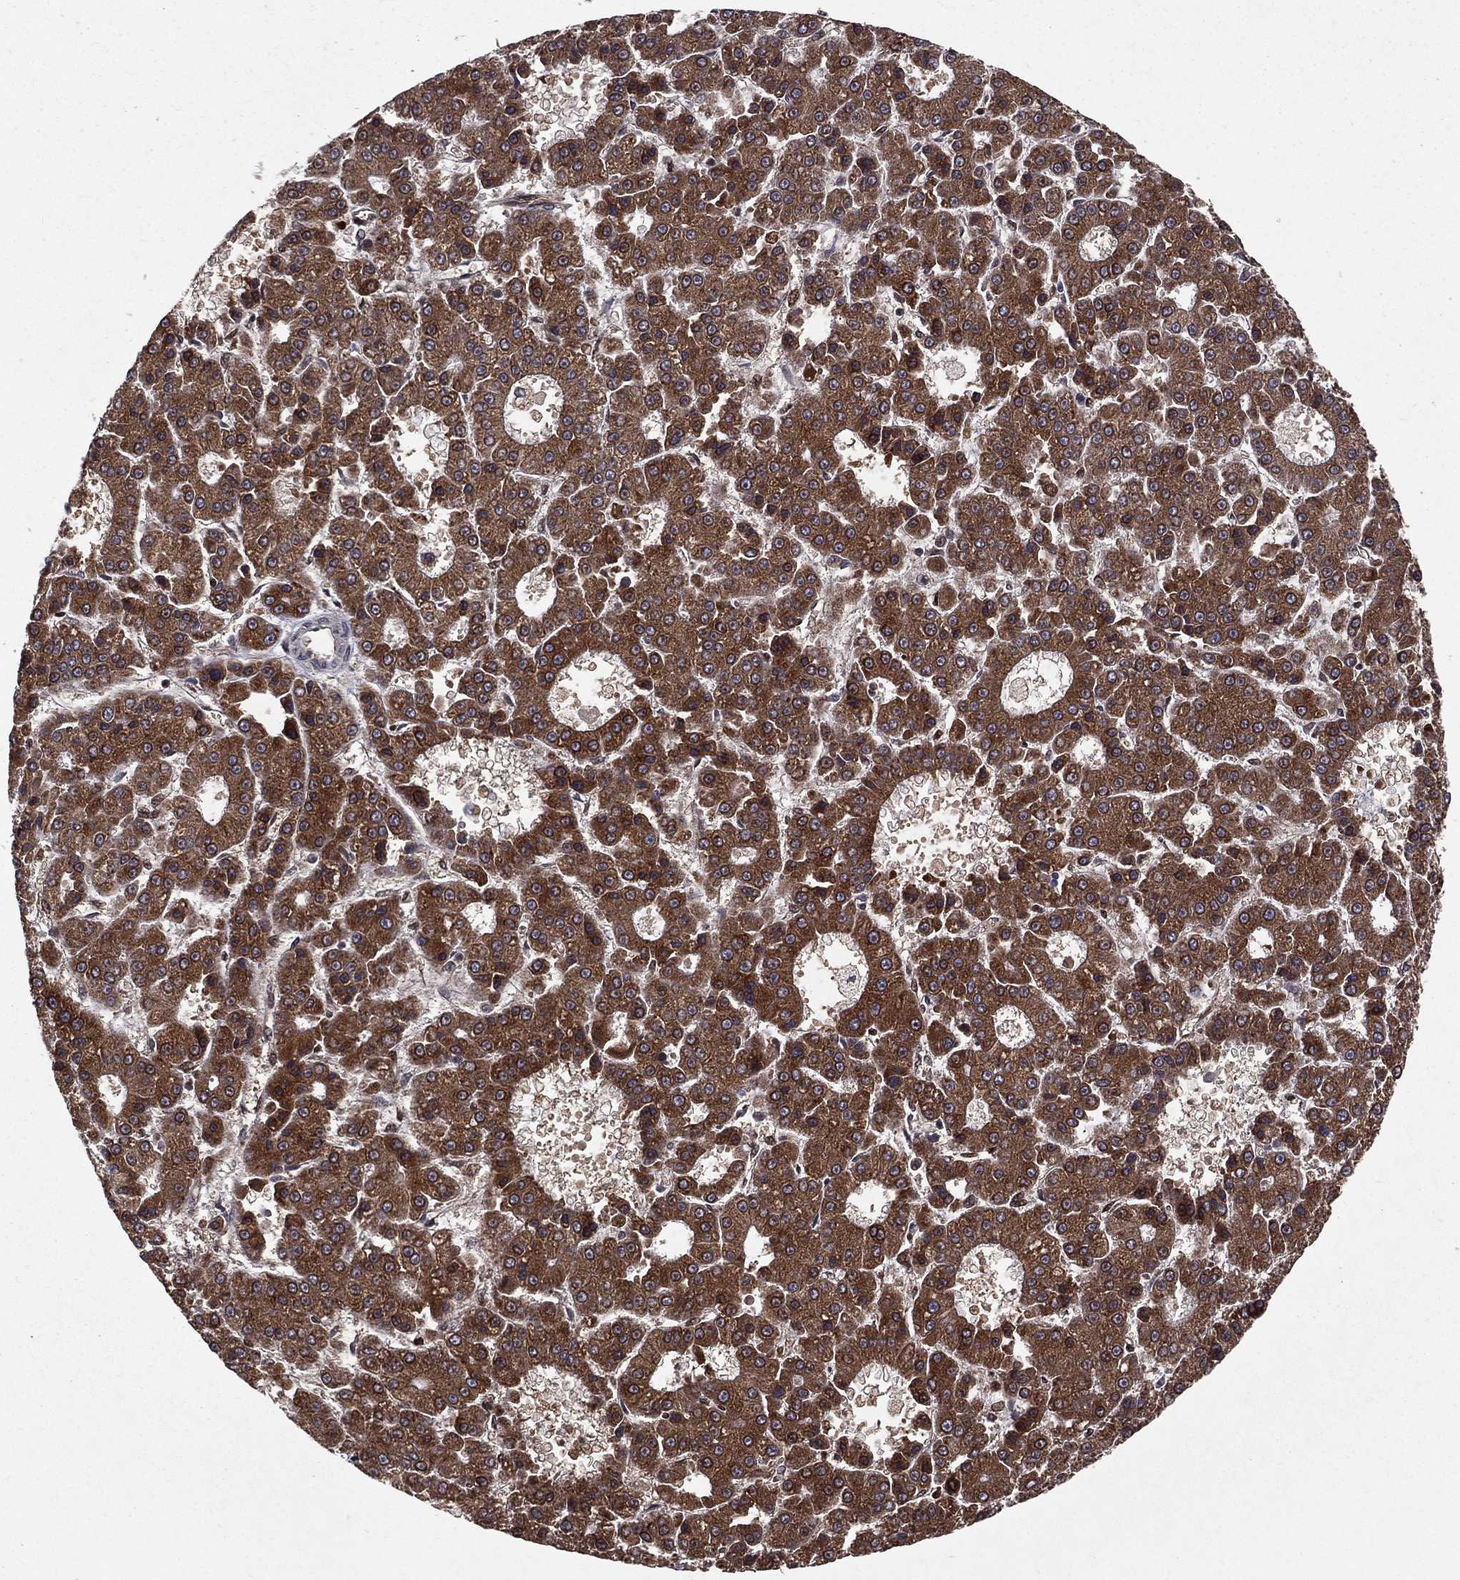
{"staining": {"intensity": "strong", "quantity": ">75%", "location": "cytoplasmic/membranous,nuclear"}, "tissue": "liver cancer", "cell_type": "Tumor cells", "image_type": "cancer", "snomed": [{"axis": "morphology", "description": "Carcinoma, Hepatocellular, NOS"}, {"axis": "topography", "description": "Liver"}], "caption": "Liver cancer (hepatocellular carcinoma) stained with a brown dye exhibits strong cytoplasmic/membranous and nuclear positive positivity in about >75% of tumor cells.", "gene": "CERS2", "patient": {"sex": "male", "age": 70}}